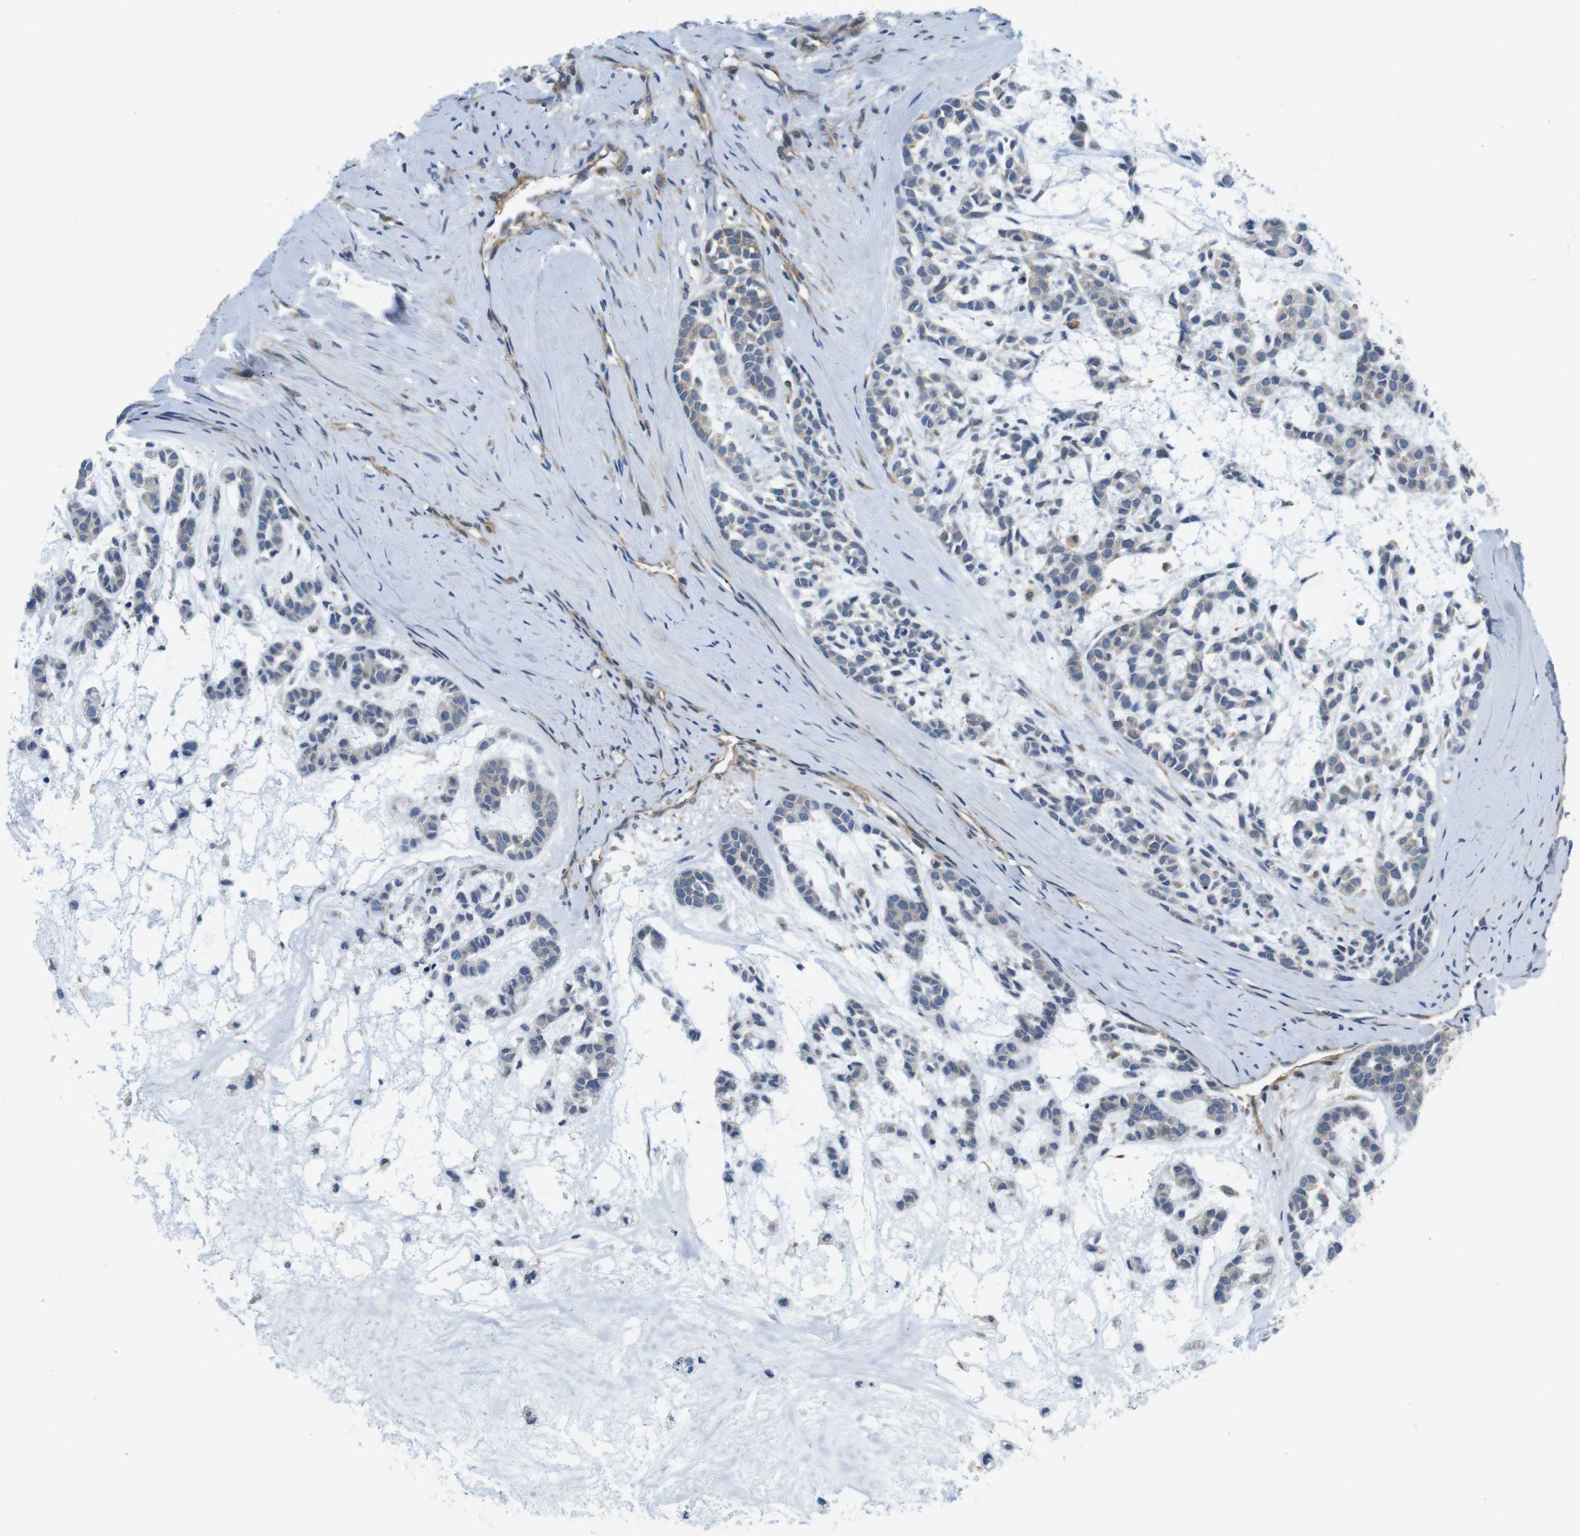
{"staining": {"intensity": "negative", "quantity": "none", "location": "none"}, "tissue": "head and neck cancer", "cell_type": "Tumor cells", "image_type": "cancer", "snomed": [{"axis": "morphology", "description": "Adenocarcinoma, NOS"}, {"axis": "morphology", "description": "Adenoma, NOS"}, {"axis": "topography", "description": "Head-Neck"}], "caption": "The immunohistochemistry image has no significant expression in tumor cells of adenoma (head and neck) tissue. Brightfield microscopy of immunohistochemistry (IHC) stained with DAB (3,3'-diaminobenzidine) (brown) and hematoxylin (blue), captured at high magnification.", "gene": "EIF2B5", "patient": {"sex": "female", "age": 55}}